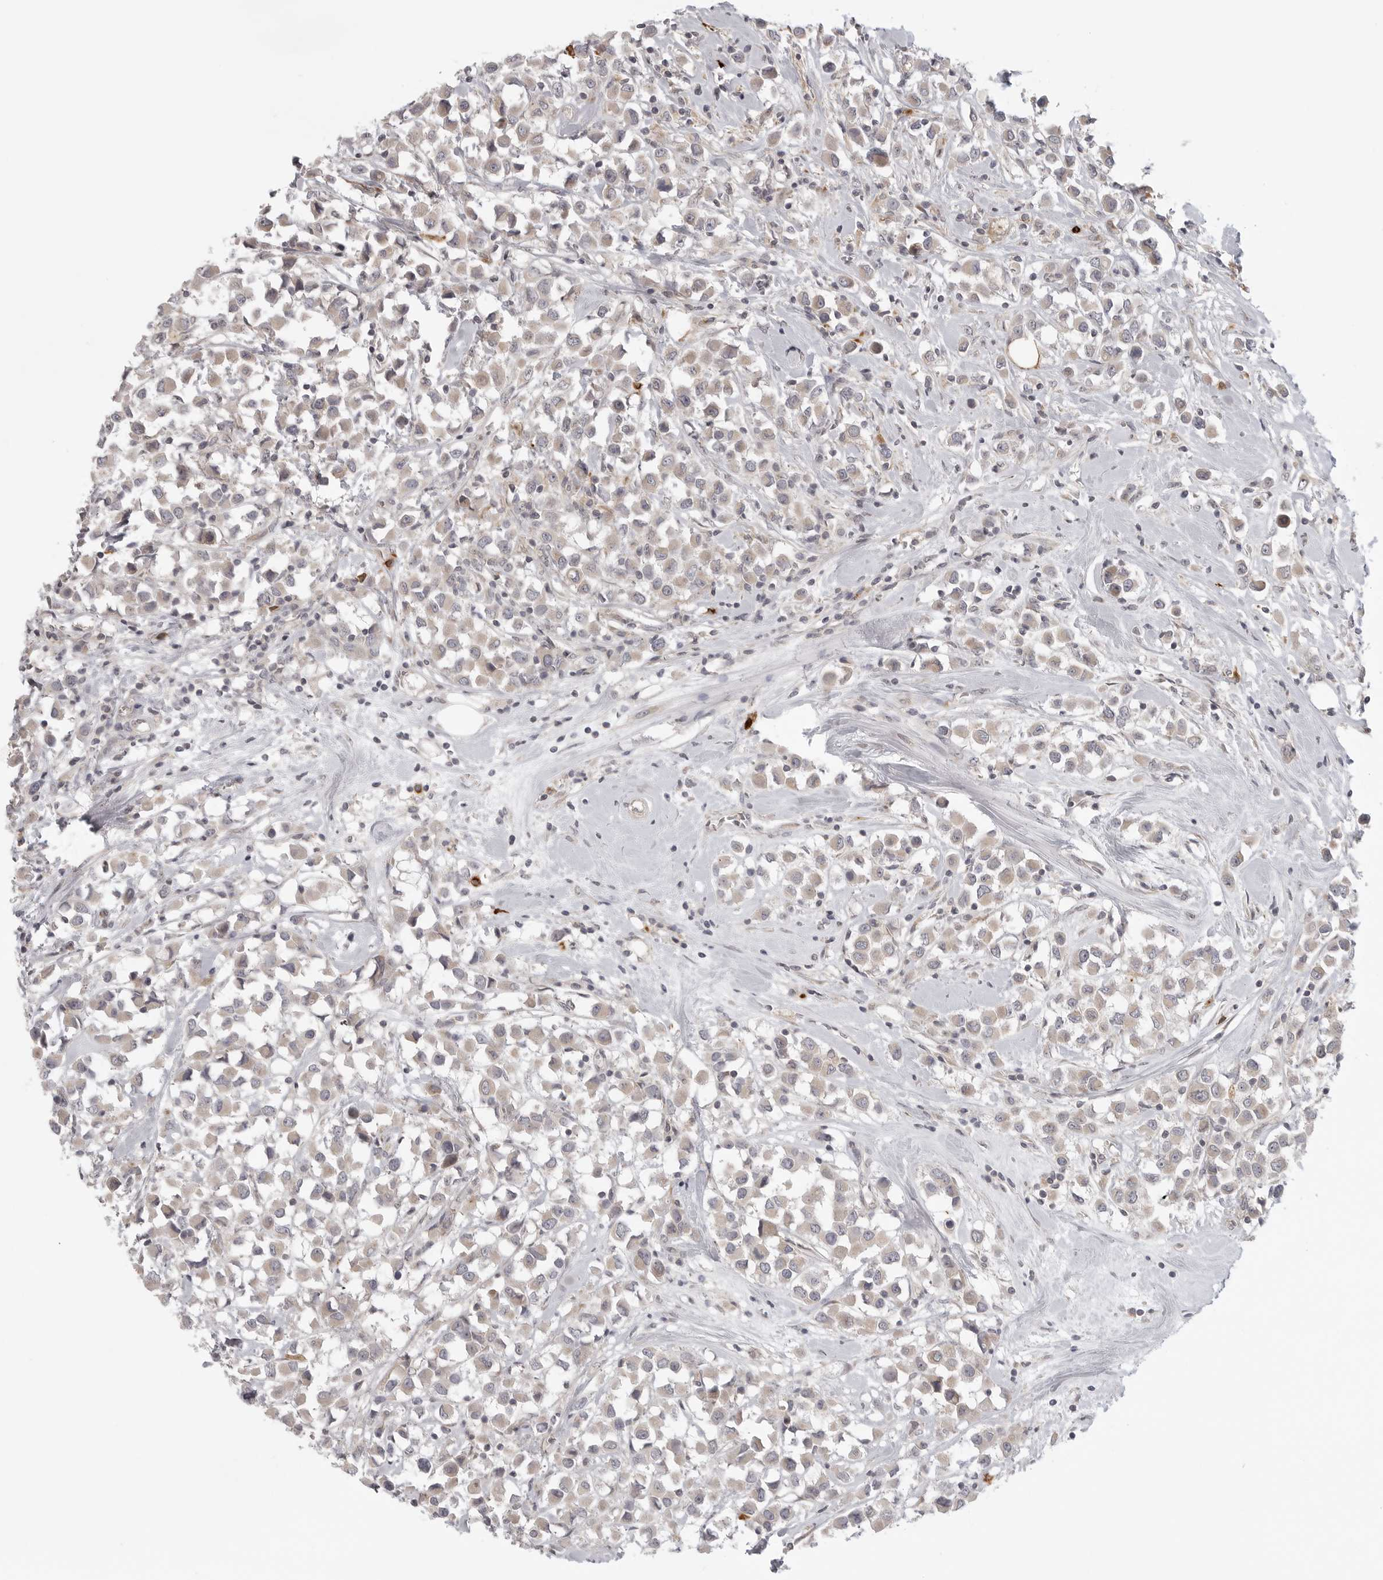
{"staining": {"intensity": "negative", "quantity": "none", "location": "none"}, "tissue": "breast cancer", "cell_type": "Tumor cells", "image_type": "cancer", "snomed": [{"axis": "morphology", "description": "Duct carcinoma"}, {"axis": "topography", "description": "Breast"}], "caption": "The image exhibits no staining of tumor cells in intraductal carcinoma (breast).", "gene": "CCPG1", "patient": {"sex": "female", "age": 61}}